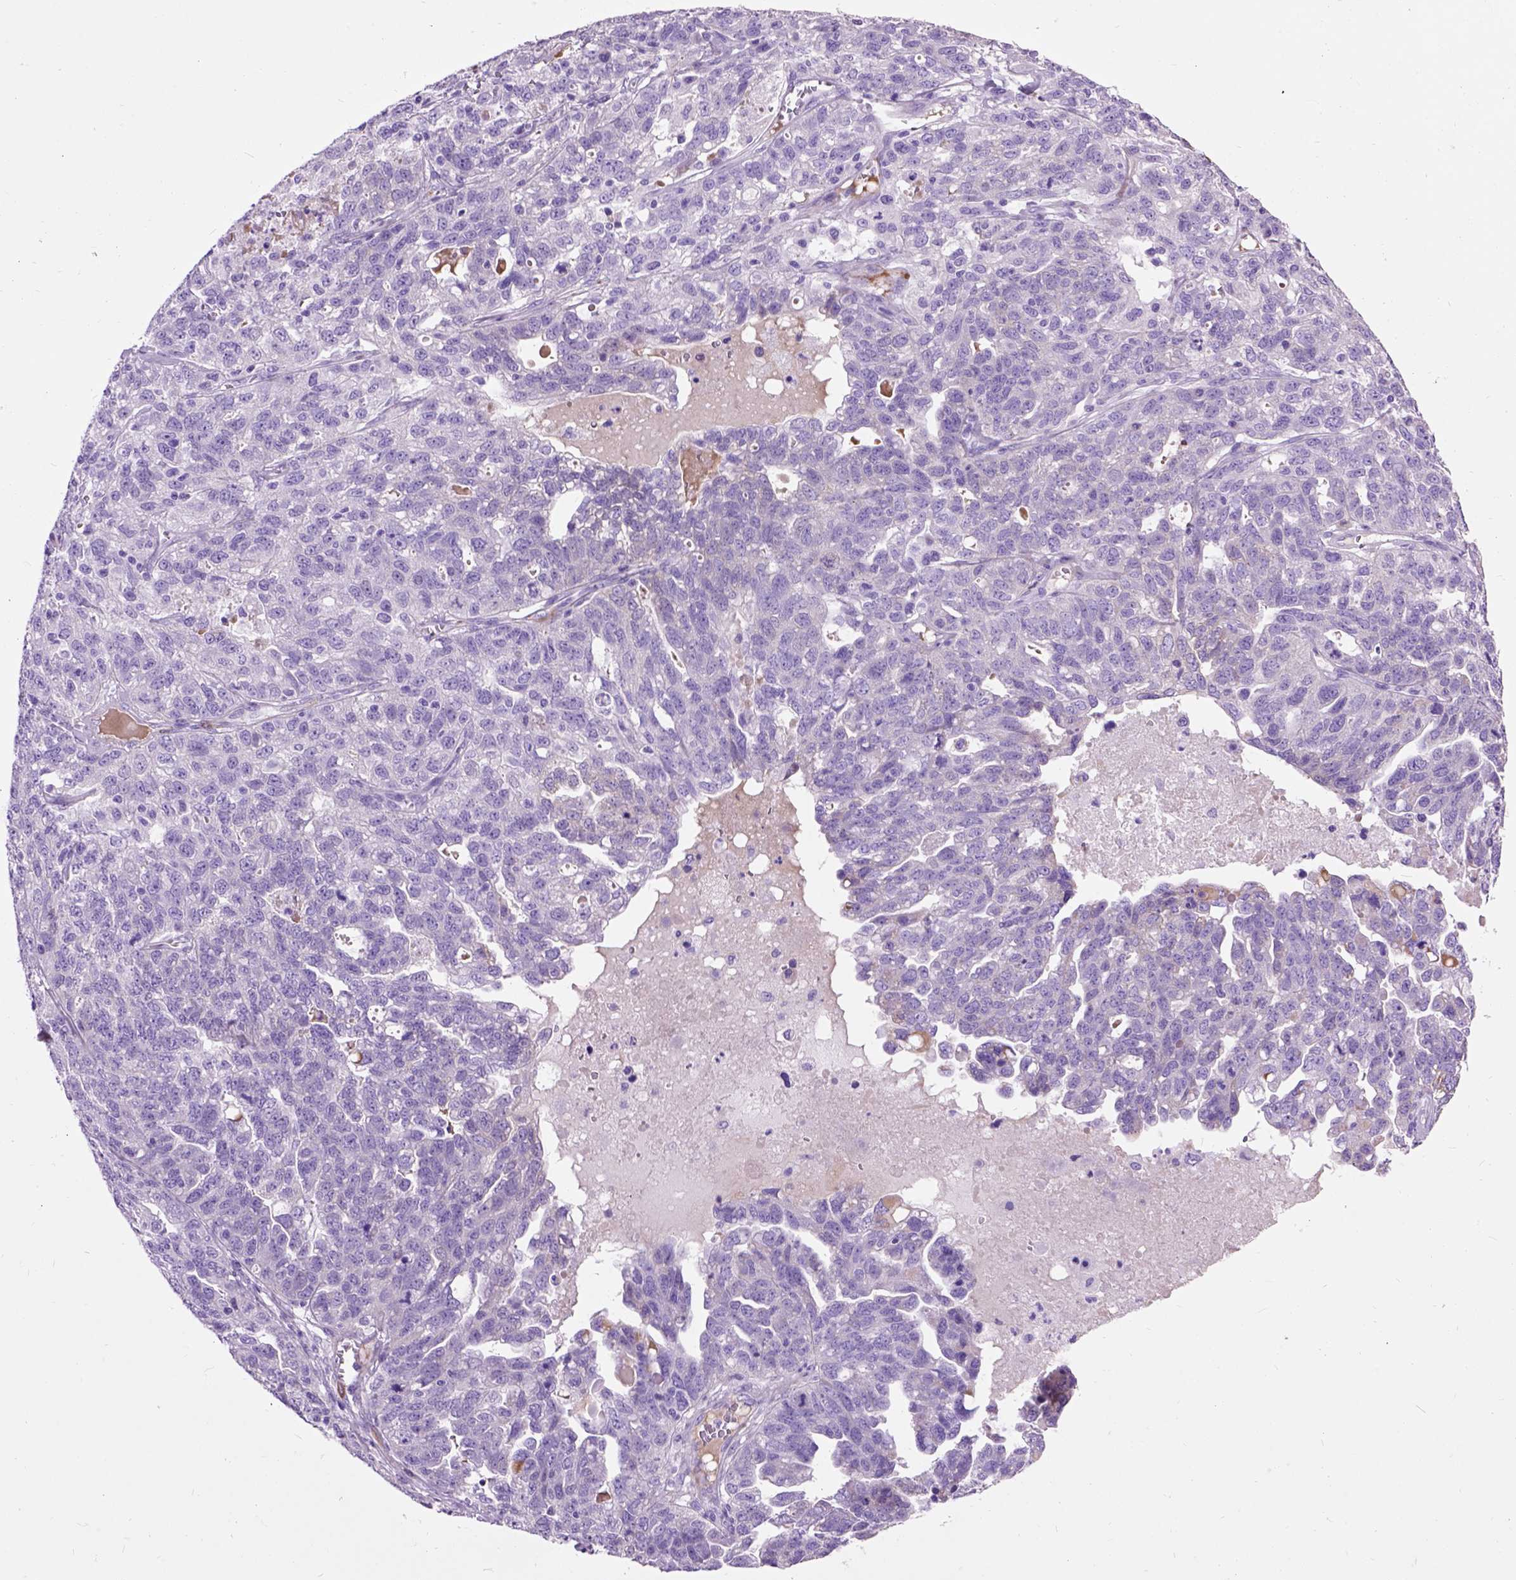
{"staining": {"intensity": "negative", "quantity": "none", "location": "none"}, "tissue": "ovarian cancer", "cell_type": "Tumor cells", "image_type": "cancer", "snomed": [{"axis": "morphology", "description": "Cystadenocarcinoma, serous, NOS"}, {"axis": "topography", "description": "Ovary"}], "caption": "High power microscopy photomicrograph of an immunohistochemistry (IHC) image of serous cystadenocarcinoma (ovarian), revealing no significant positivity in tumor cells.", "gene": "MAPT", "patient": {"sex": "female", "age": 71}}